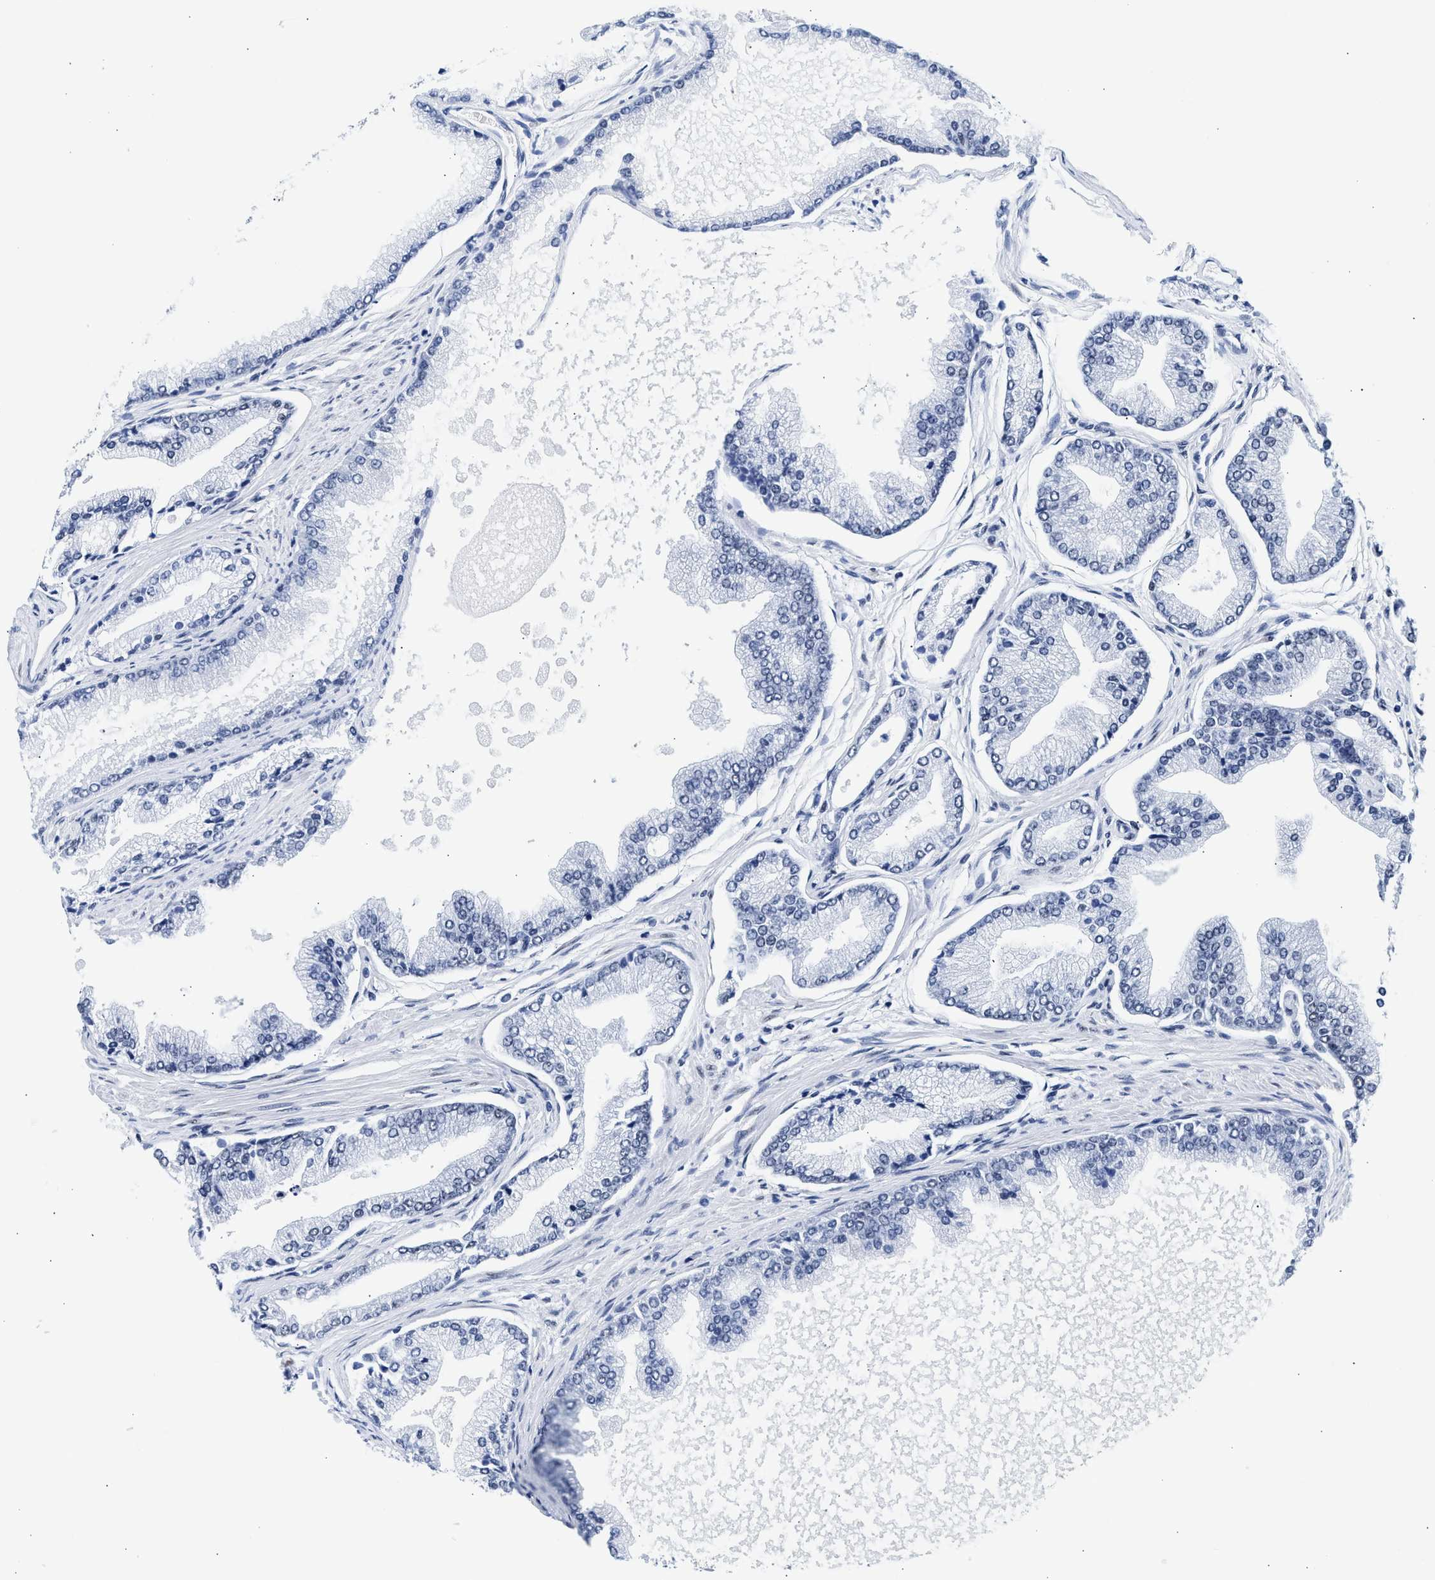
{"staining": {"intensity": "negative", "quantity": "none", "location": "none"}, "tissue": "prostate cancer", "cell_type": "Tumor cells", "image_type": "cancer", "snomed": [{"axis": "morphology", "description": "Adenocarcinoma, High grade"}, {"axis": "topography", "description": "Prostate"}], "caption": "Photomicrograph shows no significant protein positivity in tumor cells of adenocarcinoma (high-grade) (prostate). Brightfield microscopy of IHC stained with DAB (brown) and hematoxylin (blue), captured at high magnification.", "gene": "RBM8A", "patient": {"sex": "male", "age": 61}}